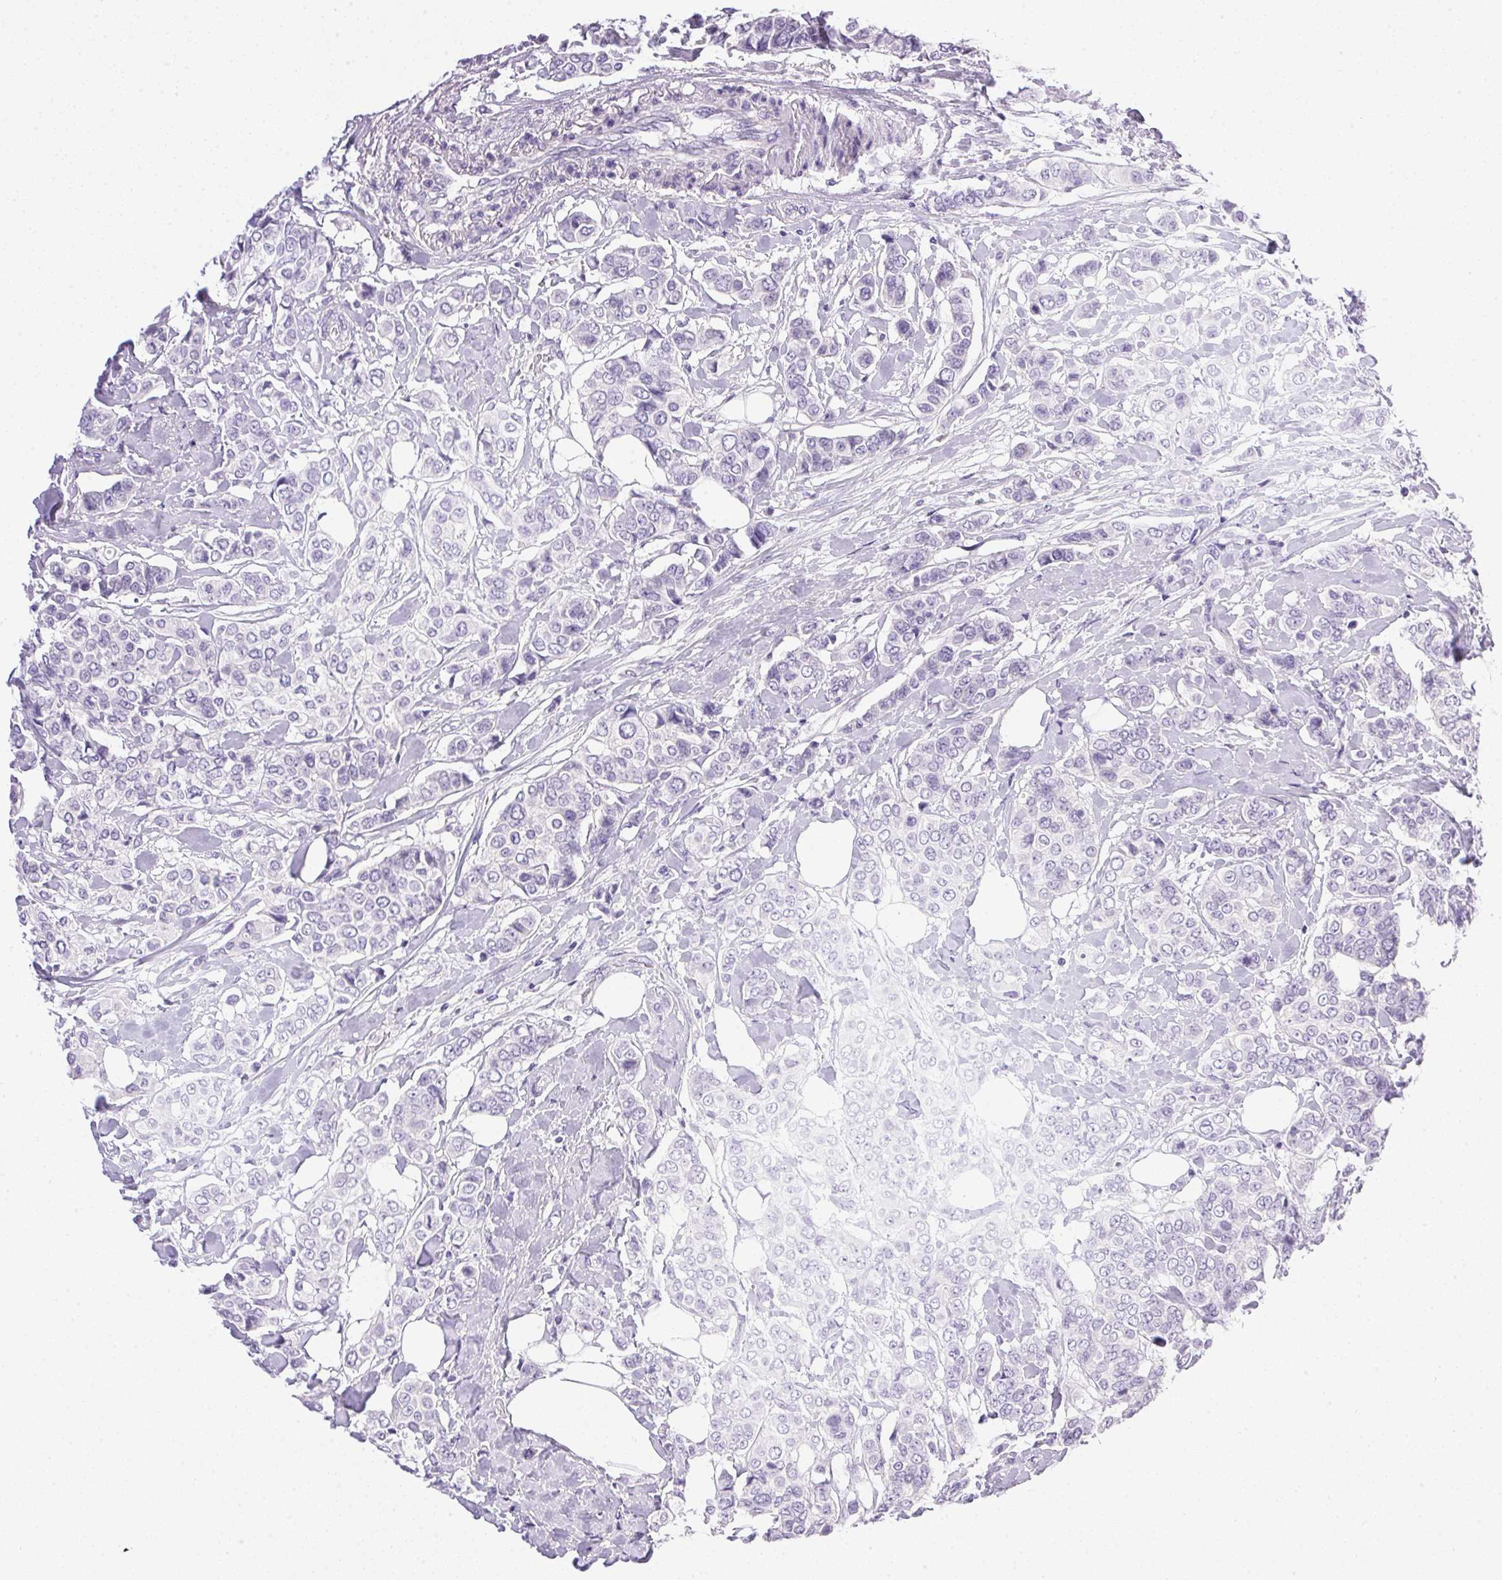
{"staining": {"intensity": "negative", "quantity": "none", "location": "none"}, "tissue": "breast cancer", "cell_type": "Tumor cells", "image_type": "cancer", "snomed": [{"axis": "morphology", "description": "Lobular carcinoma"}, {"axis": "topography", "description": "Breast"}], "caption": "The immunohistochemistry micrograph has no significant staining in tumor cells of breast cancer tissue. (IHC, brightfield microscopy, high magnification).", "gene": "ATP6V0A4", "patient": {"sex": "female", "age": 51}}